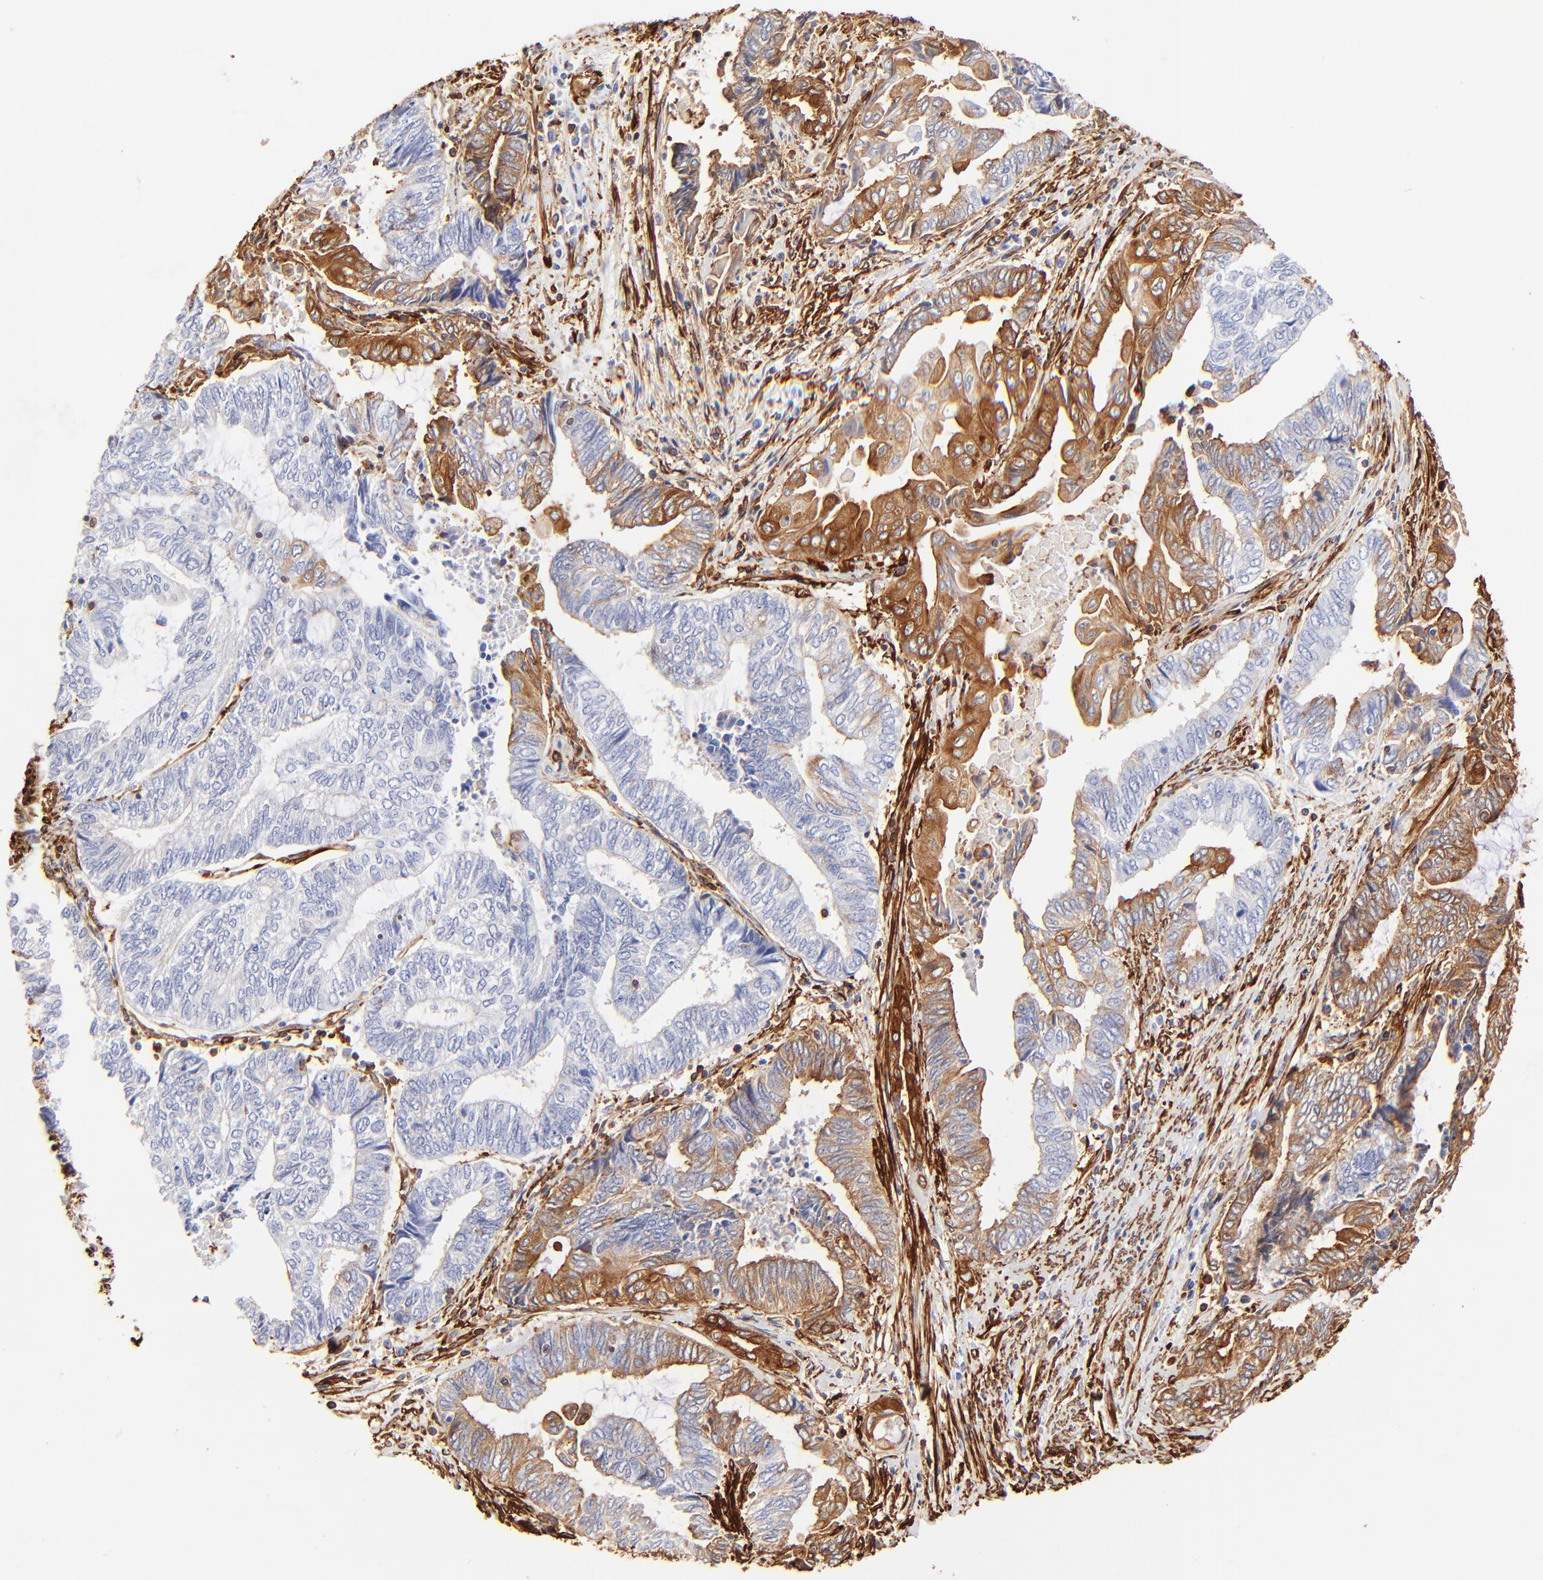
{"staining": {"intensity": "strong", "quantity": "<25%", "location": "cytoplasmic/membranous"}, "tissue": "endometrial cancer", "cell_type": "Tumor cells", "image_type": "cancer", "snomed": [{"axis": "morphology", "description": "Adenocarcinoma, NOS"}, {"axis": "topography", "description": "Uterus"}, {"axis": "topography", "description": "Endometrium"}], "caption": "Strong cytoplasmic/membranous protein positivity is present in about <25% of tumor cells in endometrial adenocarcinoma.", "gene": "FLNA", "patient": {"sex": "female", "age": 70}}